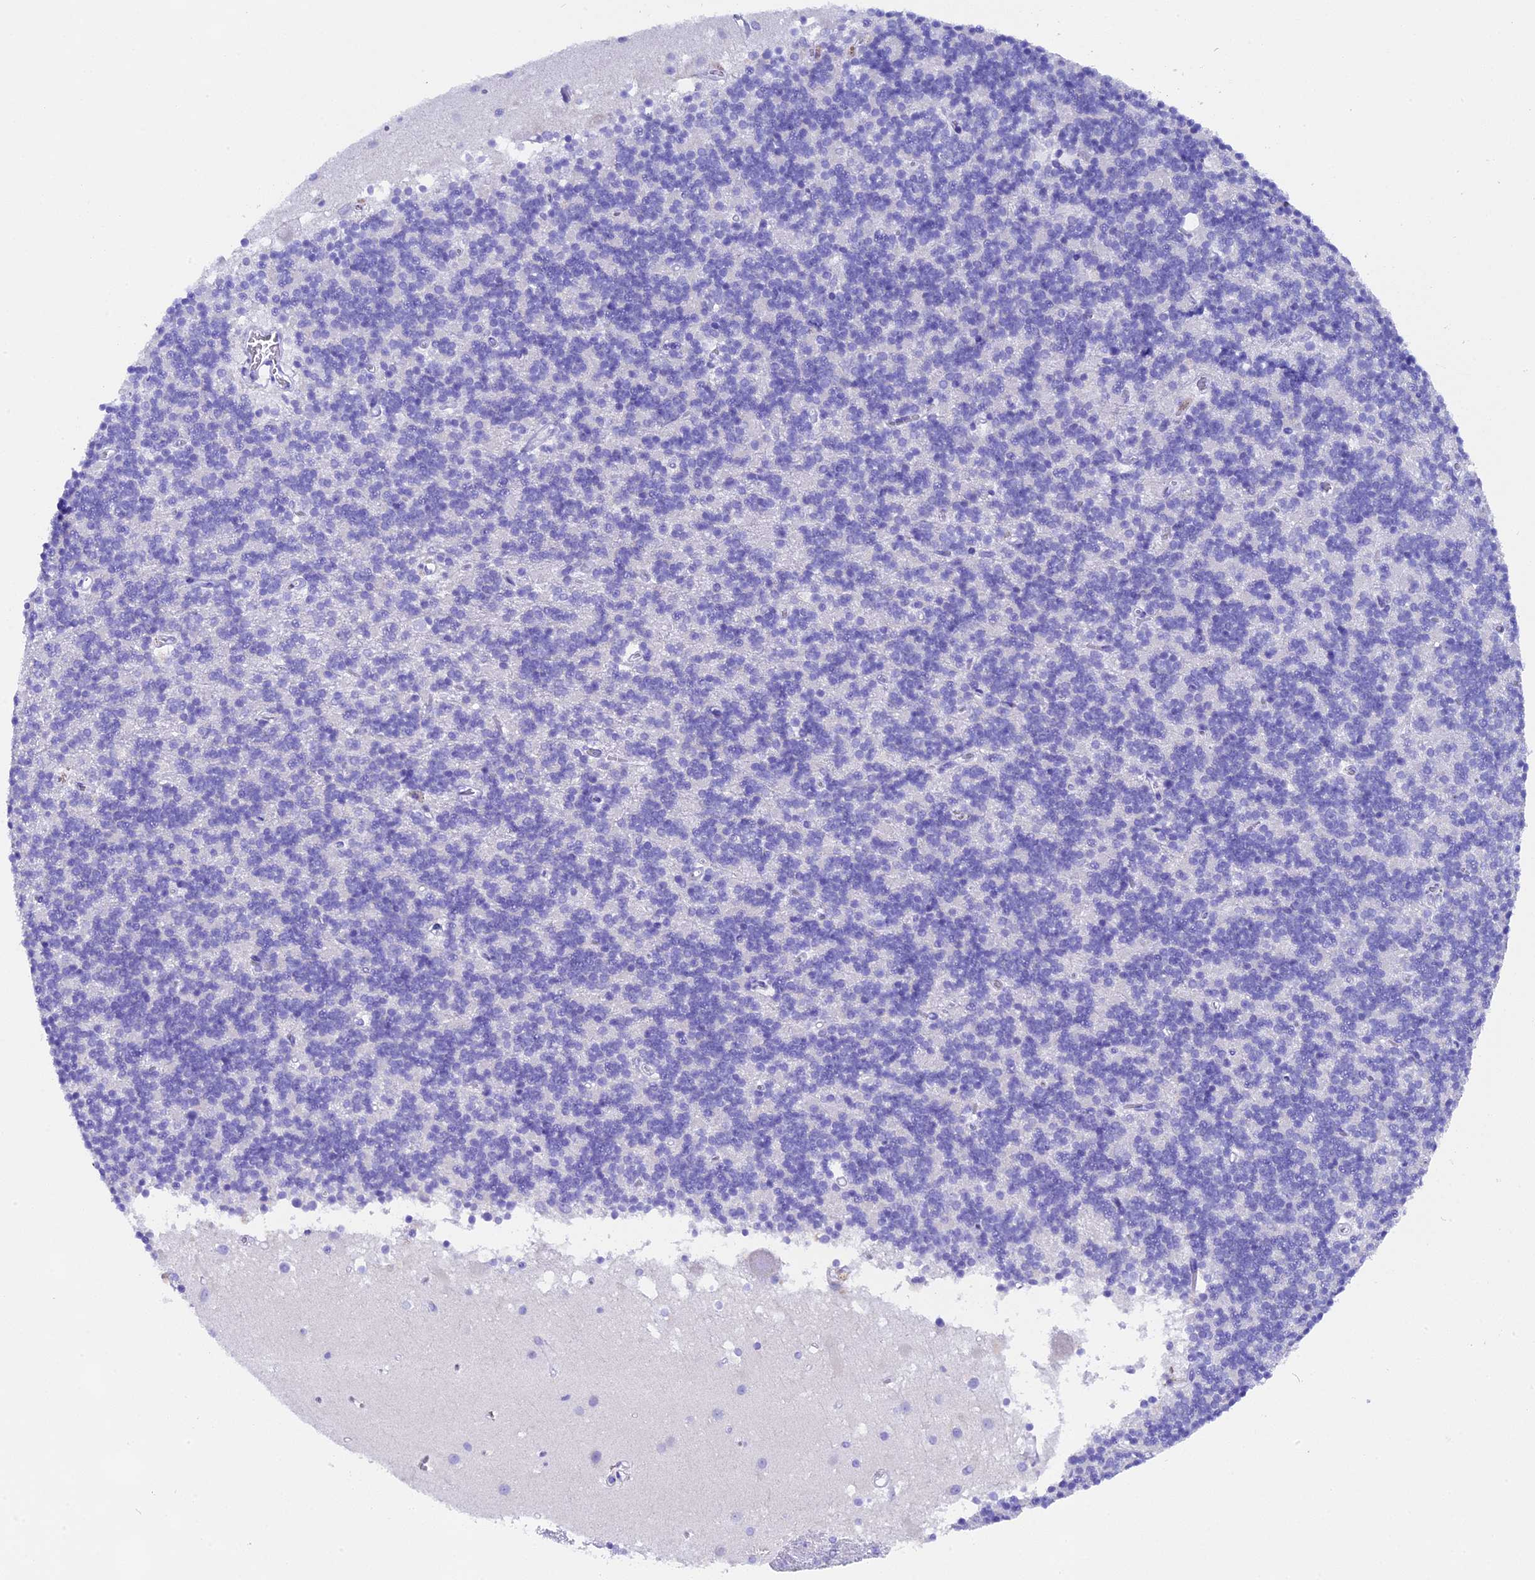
{"staining": {"intensity": "negative", "quantity": "none", "location": "none"}, "tissue": "cerebellum", "cell_type": "Cells in granular layer", "image_type": "normal", "snomed": [{"axis": "morphology", "description": "Normal tissue, NOS"}, {"axis": "topography", "description": "Cerebellum"}], "caption": "Photomicrograph shows no significant protein expression in cells in granular layer of benign cerebellum.", "gene": "FKBP11", "patient": {"sex": "male", "age": 54}}